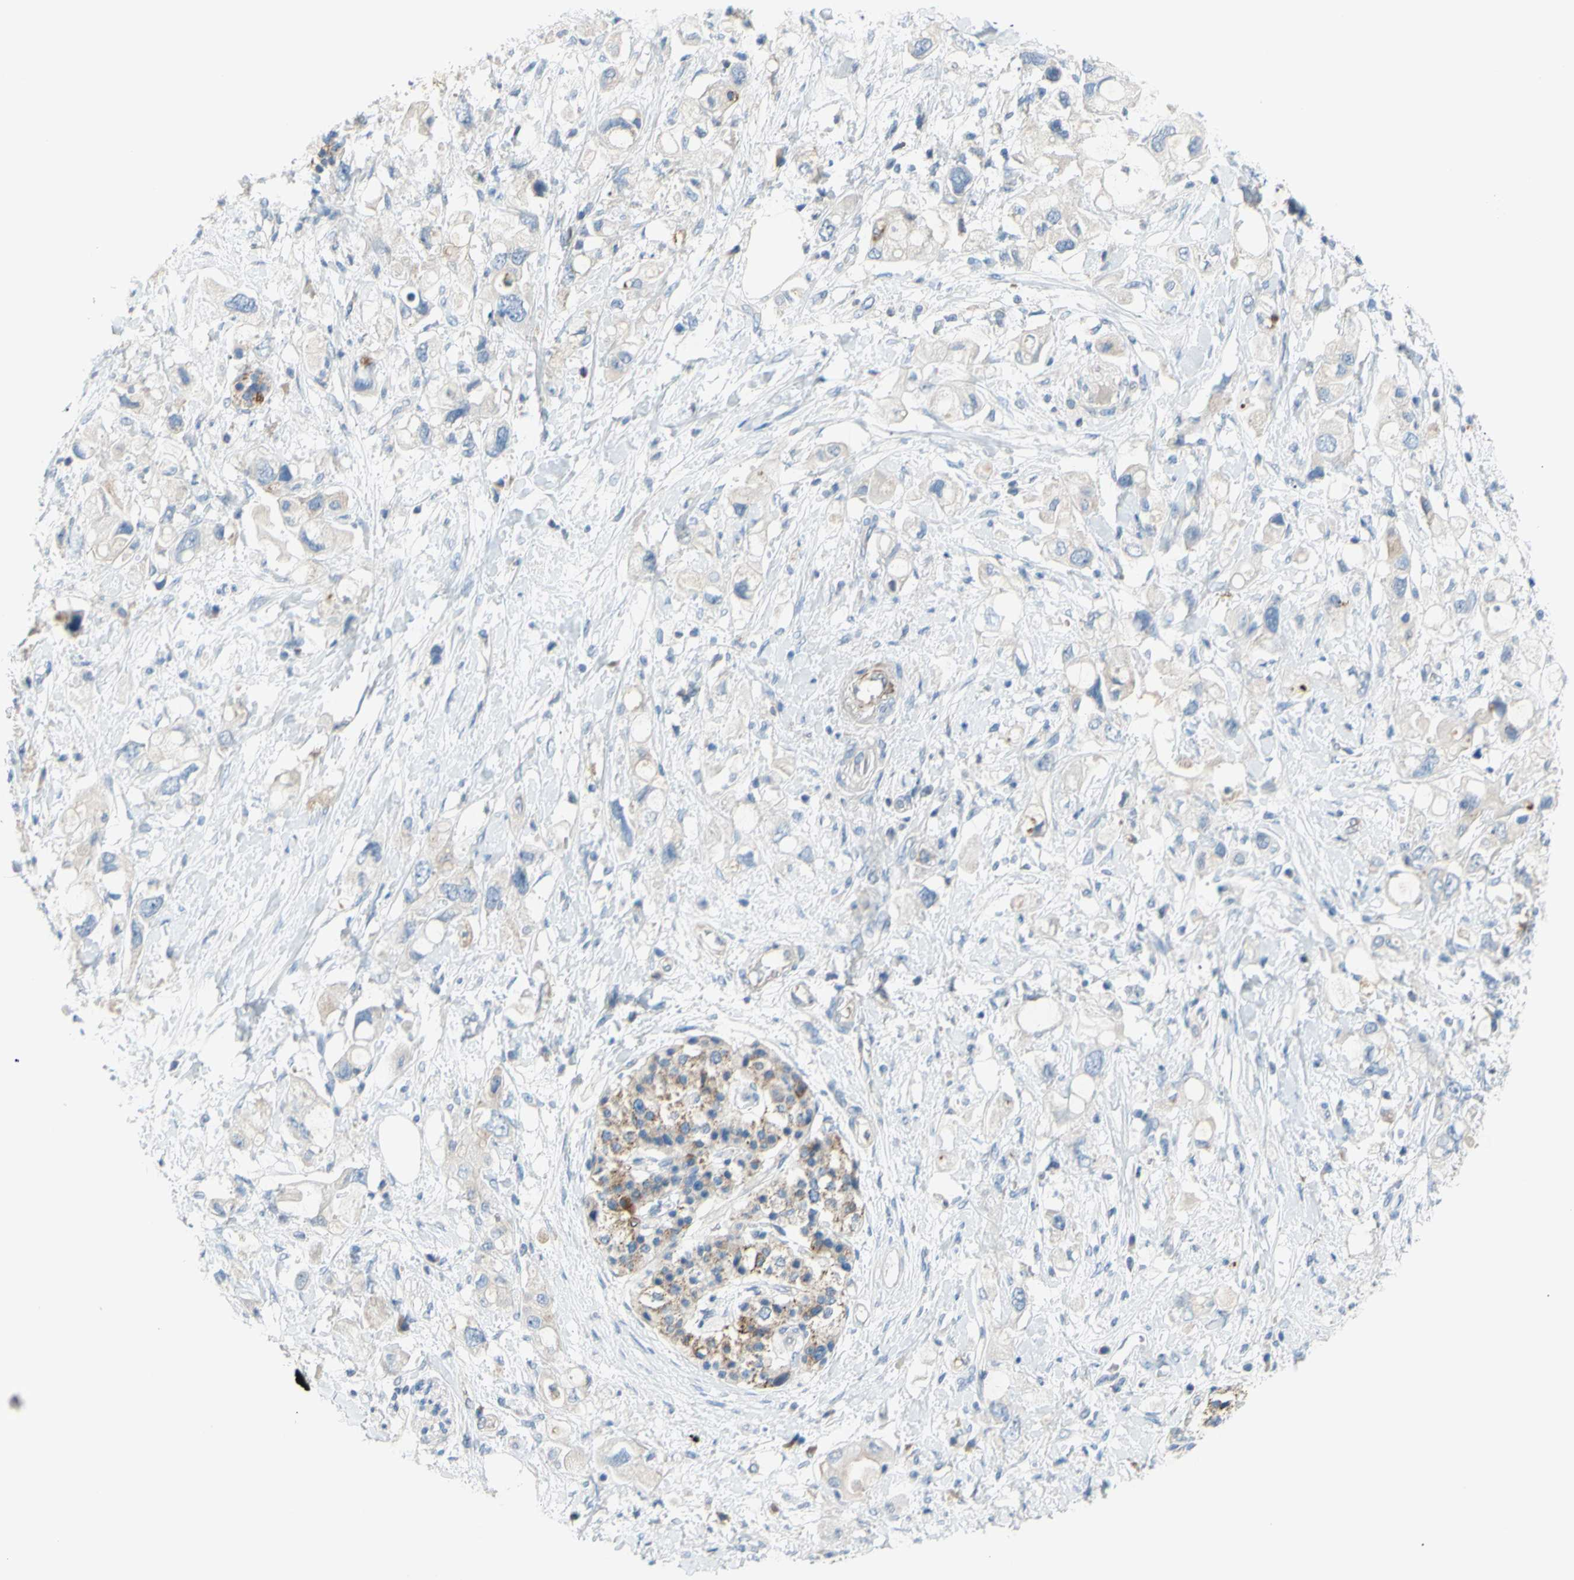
{"staining": {"intensity": "negative", "quantity": "none", "location": "none"}, "tissue": "pancreatic cancer", "cell_type": "Tumor cells", "image_type": "cancer", "snomed": [{"axis": "morphology", "description": "Adenocarcinoma, NOS"}, {"axis": "topography", "description": "Pancreas"}], "caption": "Immunohistochemistry (IHC) photomicrograph of human pancreatic cancer (adenocarcinoma) stained for a protein (brown), which shows no positivity in tumor cells.", "gene": "PRRG2", "patient": {"sex": "female", "age": 56}}